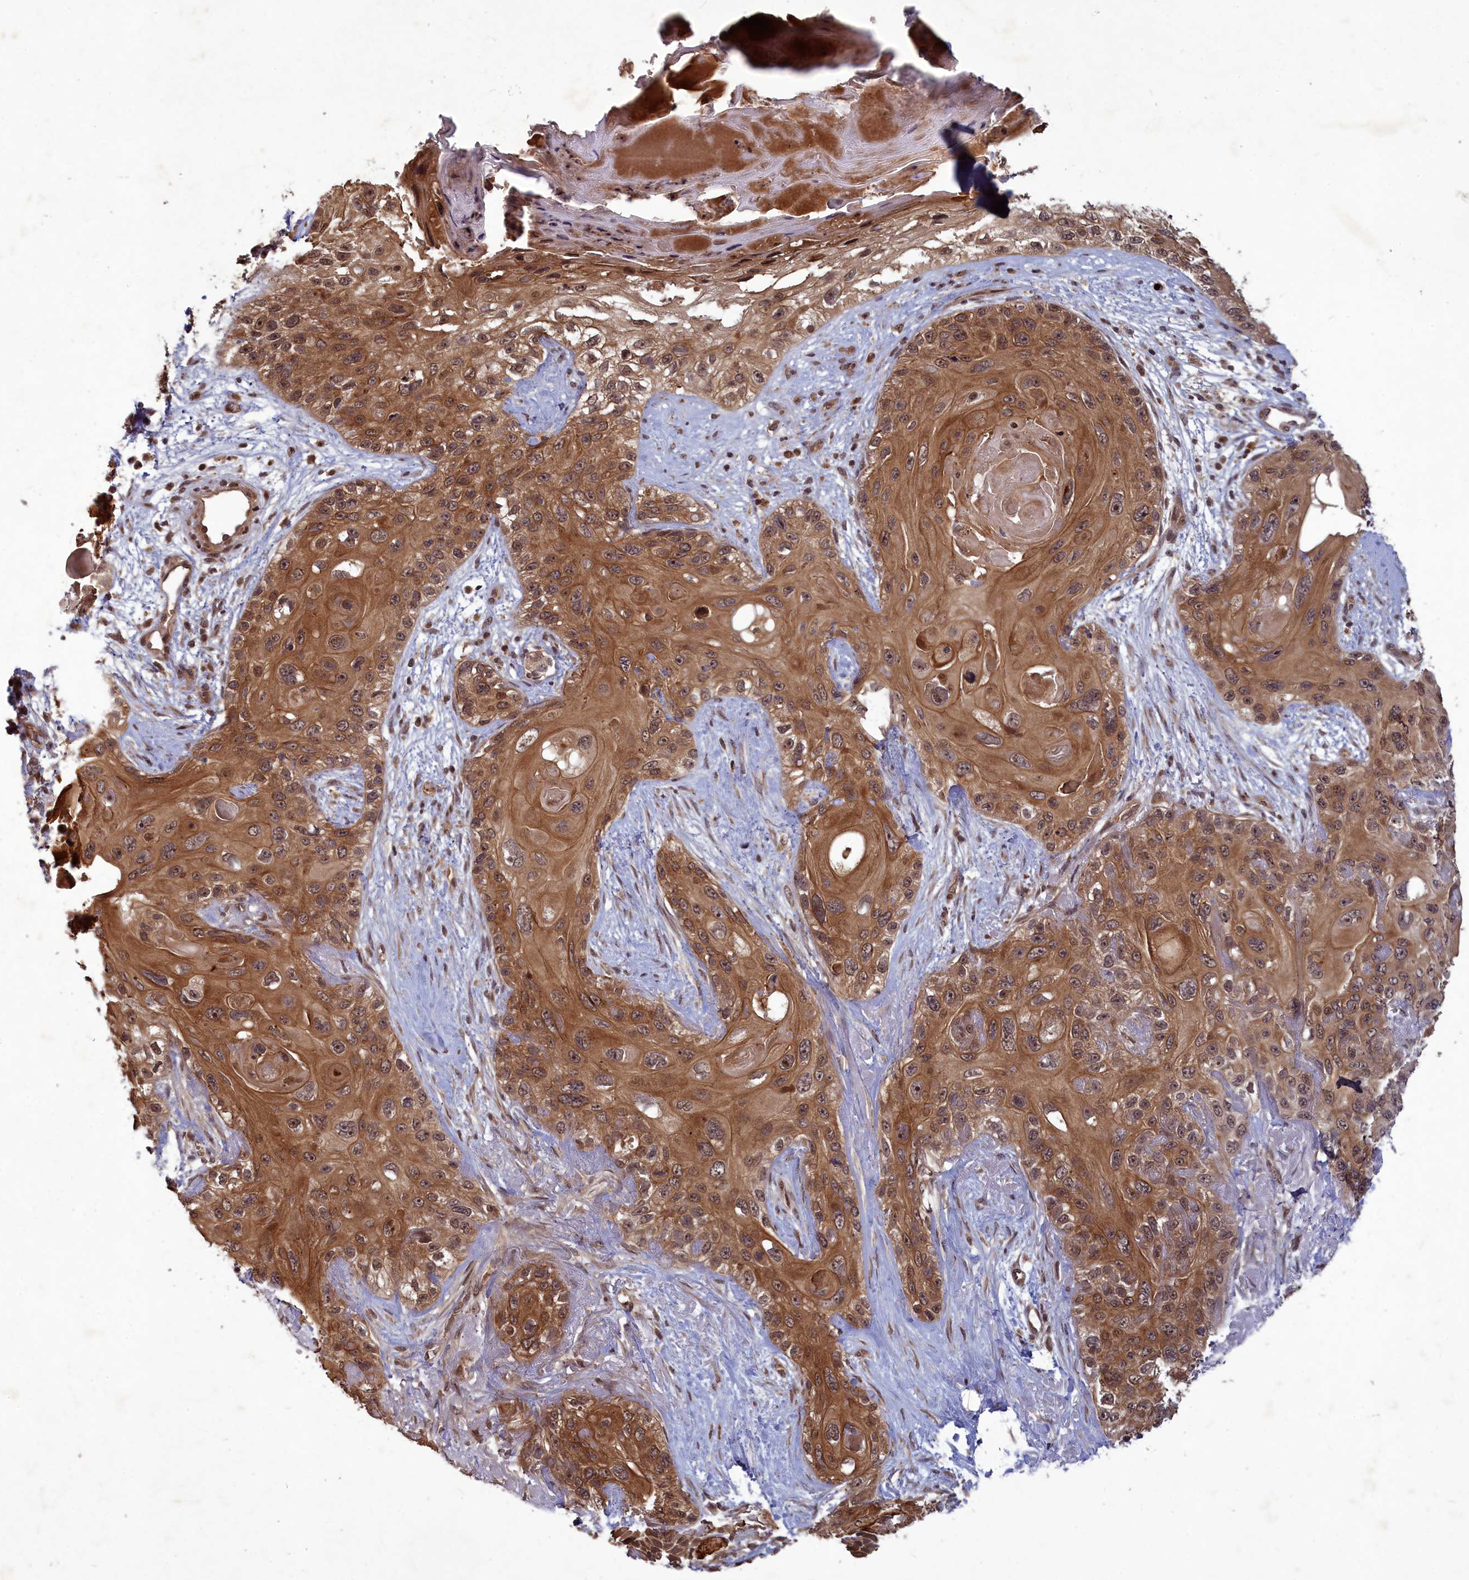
{"staining": {"intensity": "moderate", "quantity": ">75%", "location": "cytoplasmic/membranous,nuclear"}, "tissue": "skin cancer", "cell_type": "Tumor cells", "image_type": "cancer", "snomed": [{"axis": "morphology", "description": "Normal tissue, NOS"}, {"axis": "morphology", "description": "Squamous cell carcinoma, NOS"}, {"axis": "topography", "description": "Skin"}], "caption": "Skin cancer (squamous cell carcinoma) stained with a brown dye demonstrates moderate cytoplasmic/membranous and nuclear positive positivity in approximately >75% of tumor cells.", "gene": "SRMS", "patient": {"sex": "male", "age": 72}}